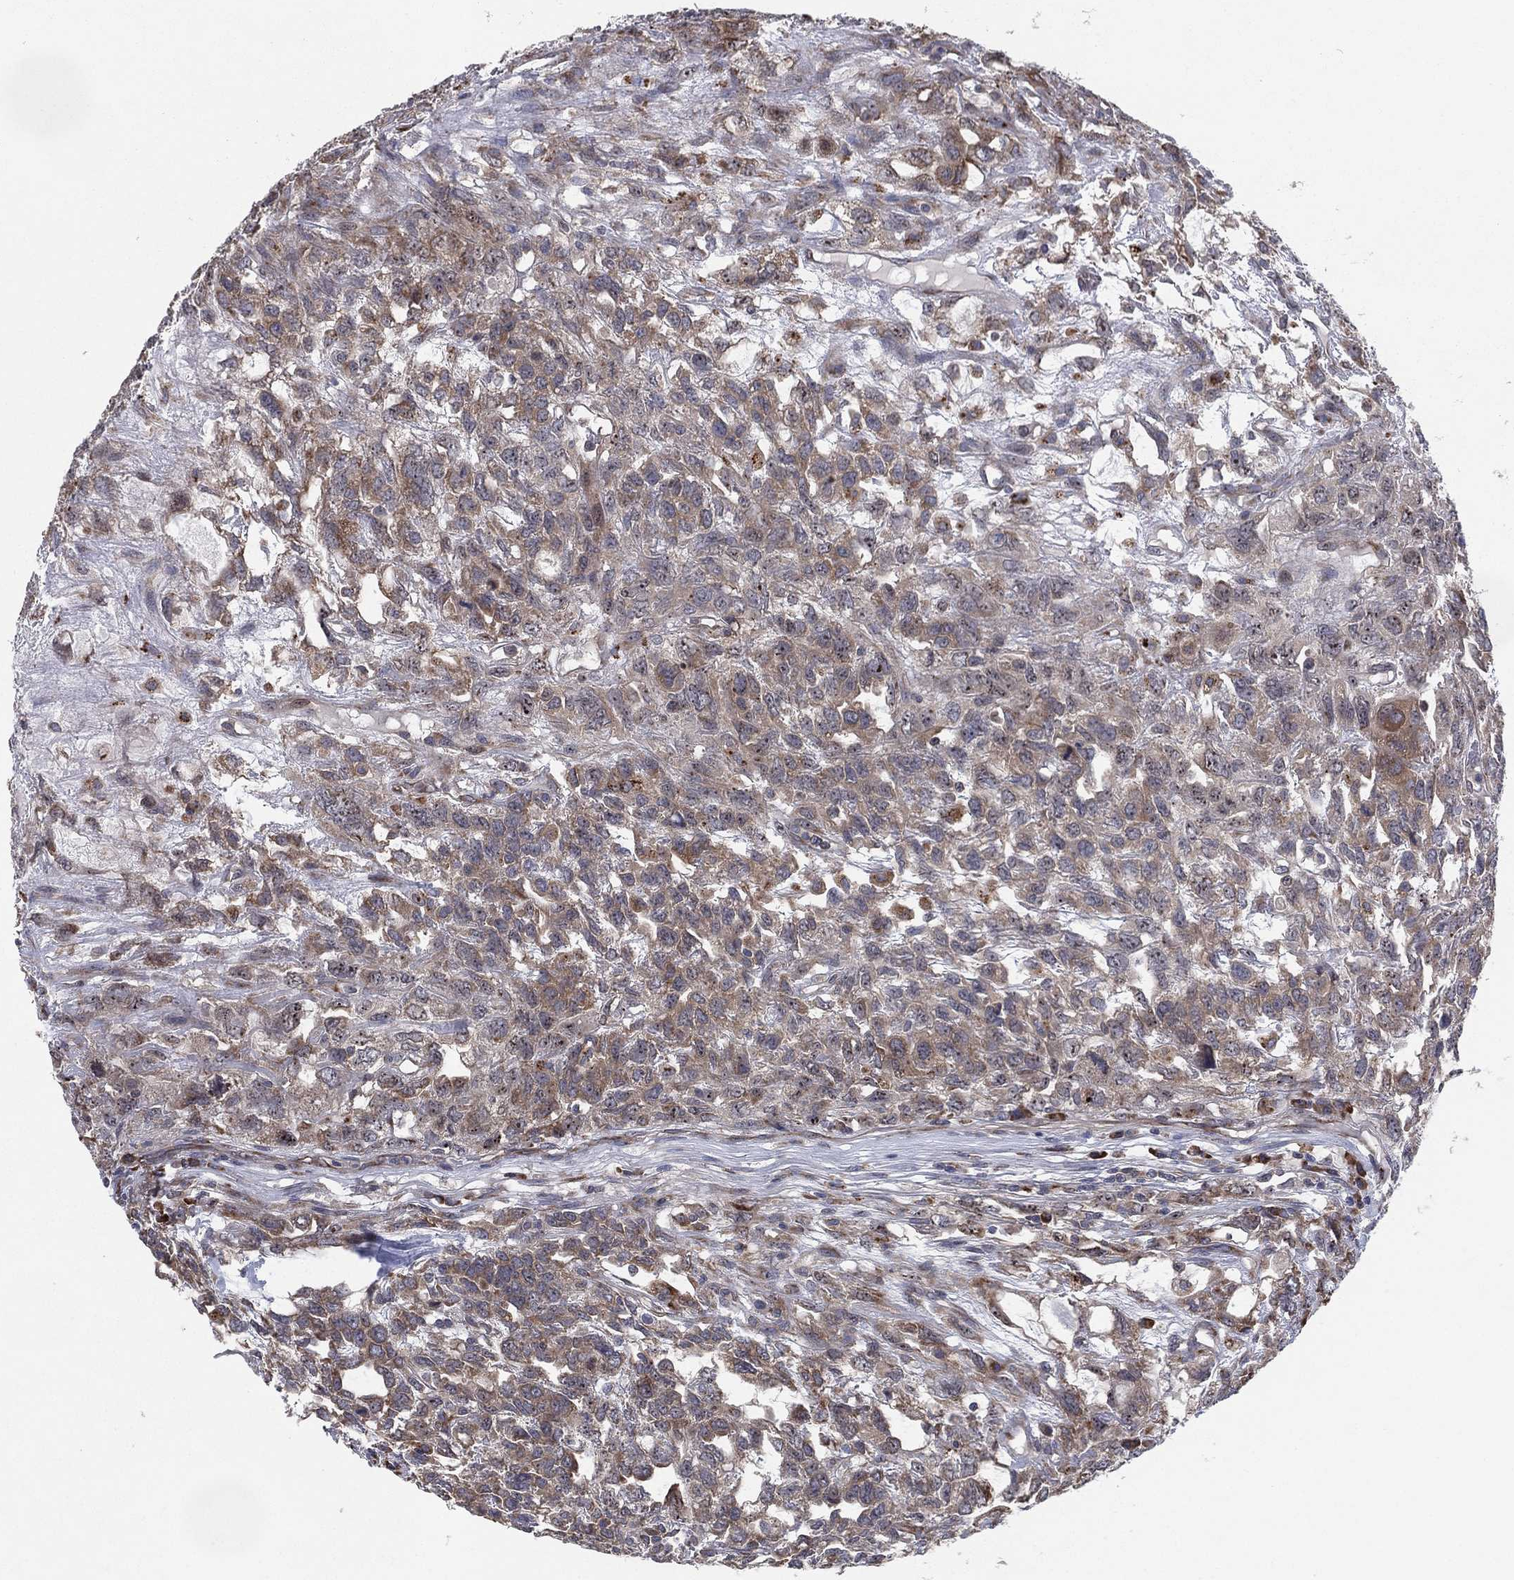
{"staining": {"intensity": "weak", "quantity": "25%-75%", "location": "cytoplasmic/membranous"}, "tissue": "testis cancer", "cell_type": "Tumor cells", "image_type": "cancer", "snomed": [{"axis": "morphology", "description": "Seminoma, NOS"}, {"axis": "topography", "description": "Testis"}], "caption": "This is a micrograph of IHC staining of testis cancer, which shows weak staining in the cytoplasmic/membranous of tumor cells.", "gene": "FAM104A", "patient": {"sex": "male", "age": 52}}